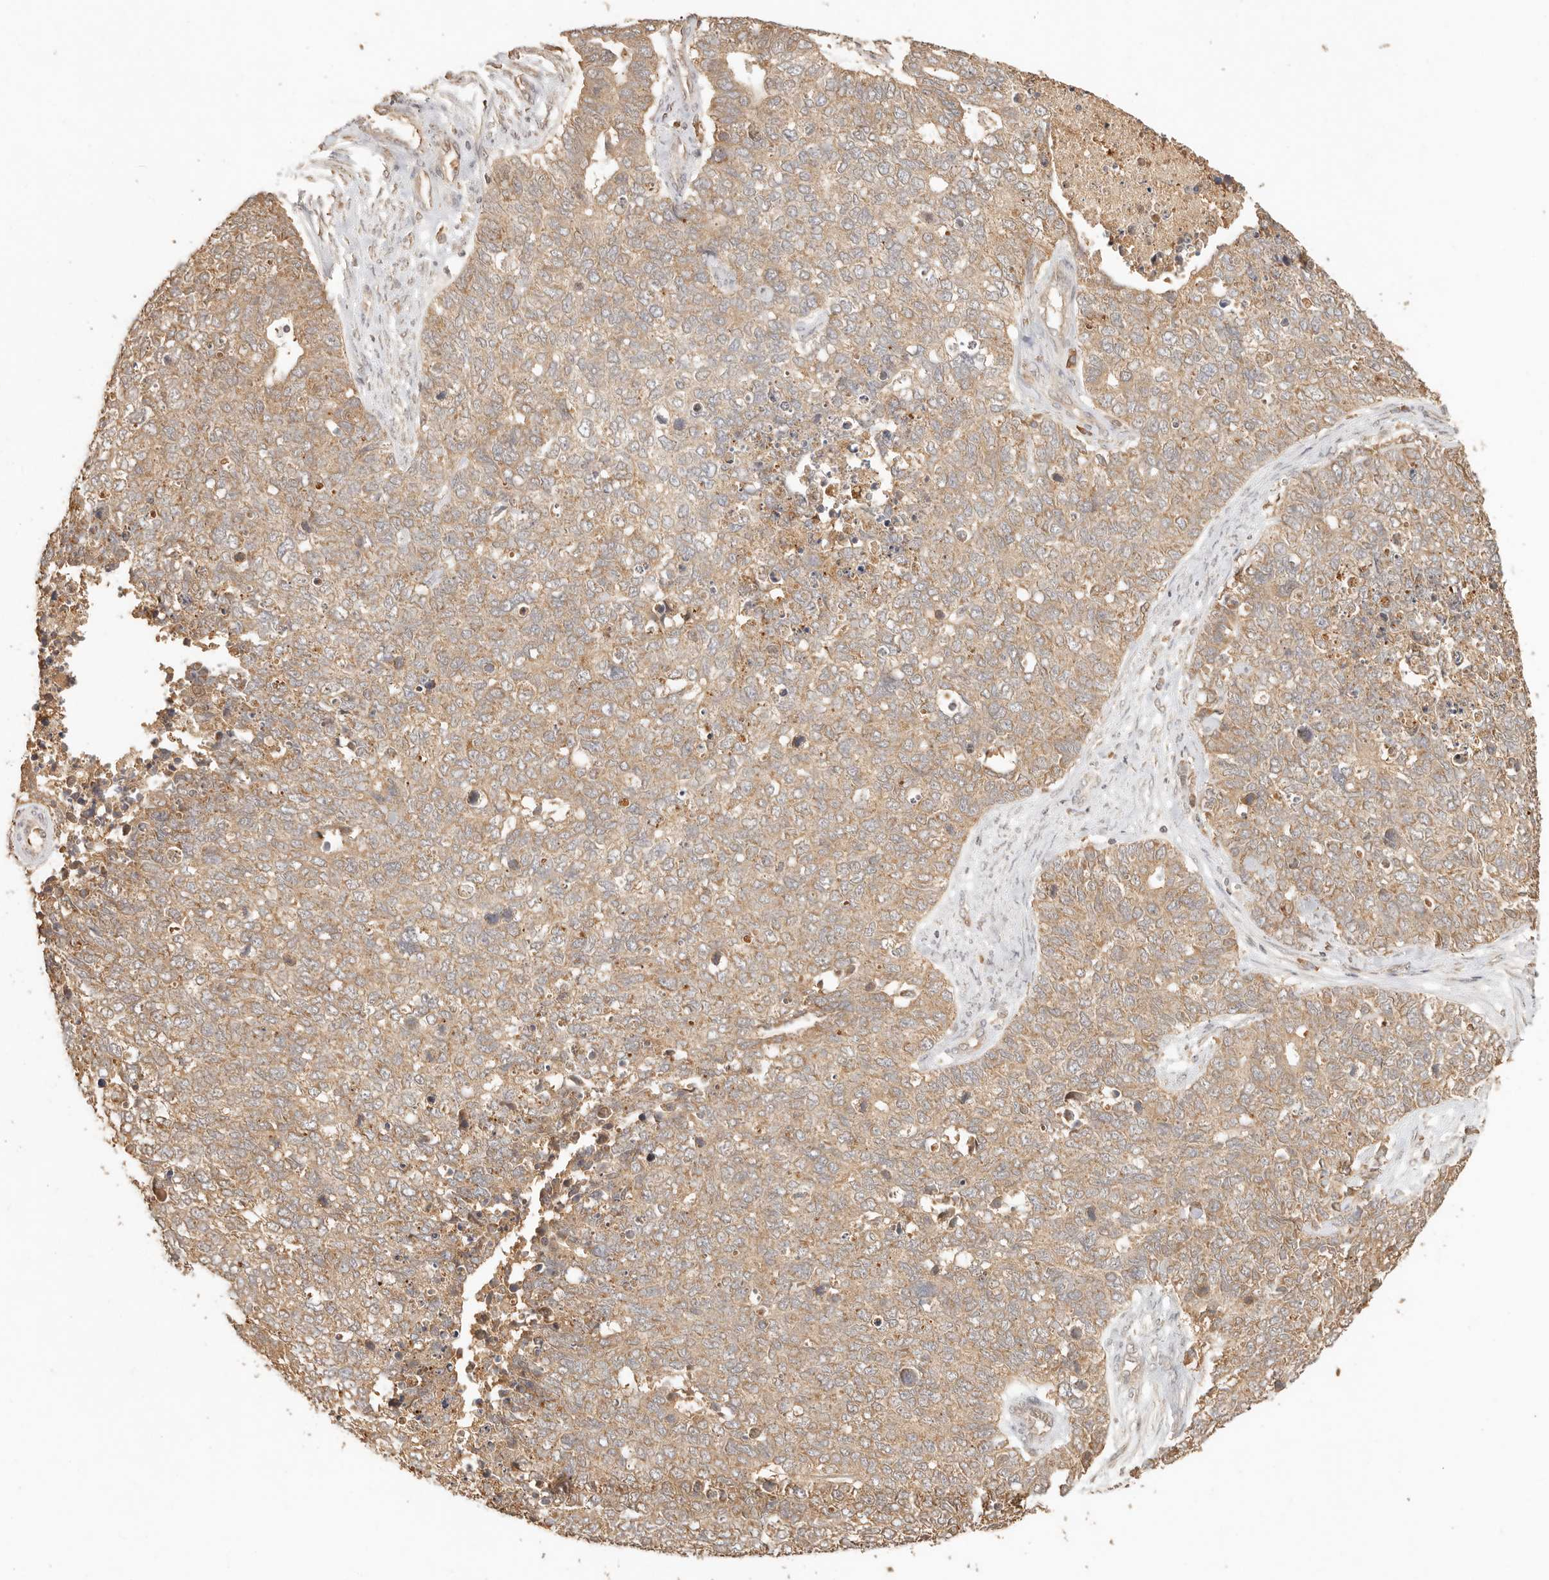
{"staining": {"intensity": "moderate", "quantity": ">75%", "location": "cytoplasmic/membranous"}, "tissue": "cervical cancer", "cell_type": "Tumor cells", "image_type": "cancer", "snomed": [{"axis": "morphology", "description": "Squamous cell carcinoma, NOS"}, {"axis": "topography", "description": "Cervix"}], "caption": "Squamous cell carcinoma (cervical) stained with DAB IHC displays medium levels of moderate cytoplasmic/membranous staining in about >75% of tumor cells.", "gene": "INTS11", "patient": {"sex": "female", "age": 63}}